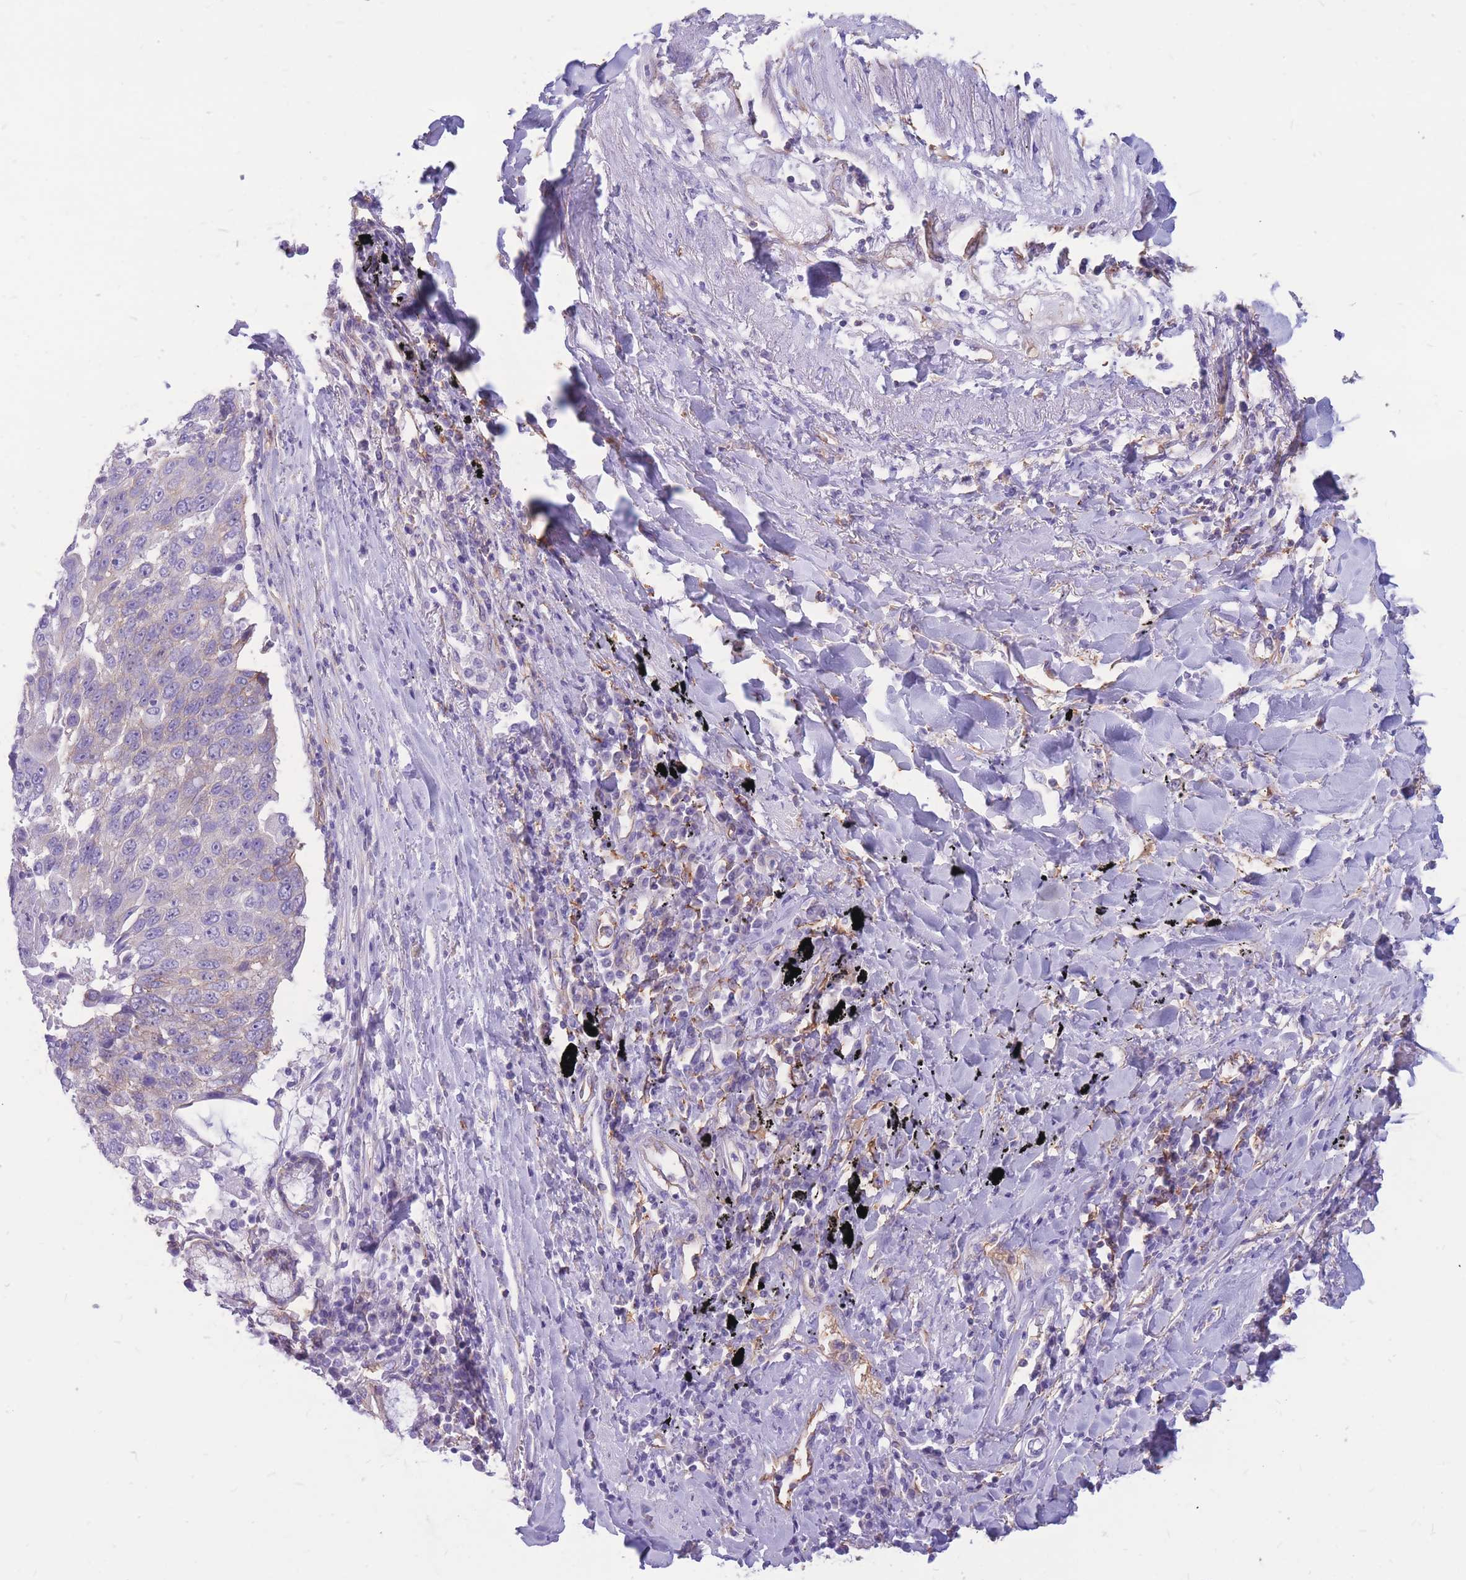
{"staining": {"intensity": "negative", "quantity": "none", "location": "none"}, "tissue": "lung cancer", "cell_type": "Tumor cells", "image_type": "cancer", "snomed": [{"axis": "morphology", "description": "Squamous cell carcinoma, NOS"}, {"axis": "topography", "description": "Lung"}], "caption": "Immunohistochemistry histopathology image of neoplastic tissue: human lung cancer stained with DAB (3,3'-diaminobenzidine) demonstrates no significant protein staining in tumor cells.", "gene": "ADD2", "patient": {"sex": "male", "age": 66}}